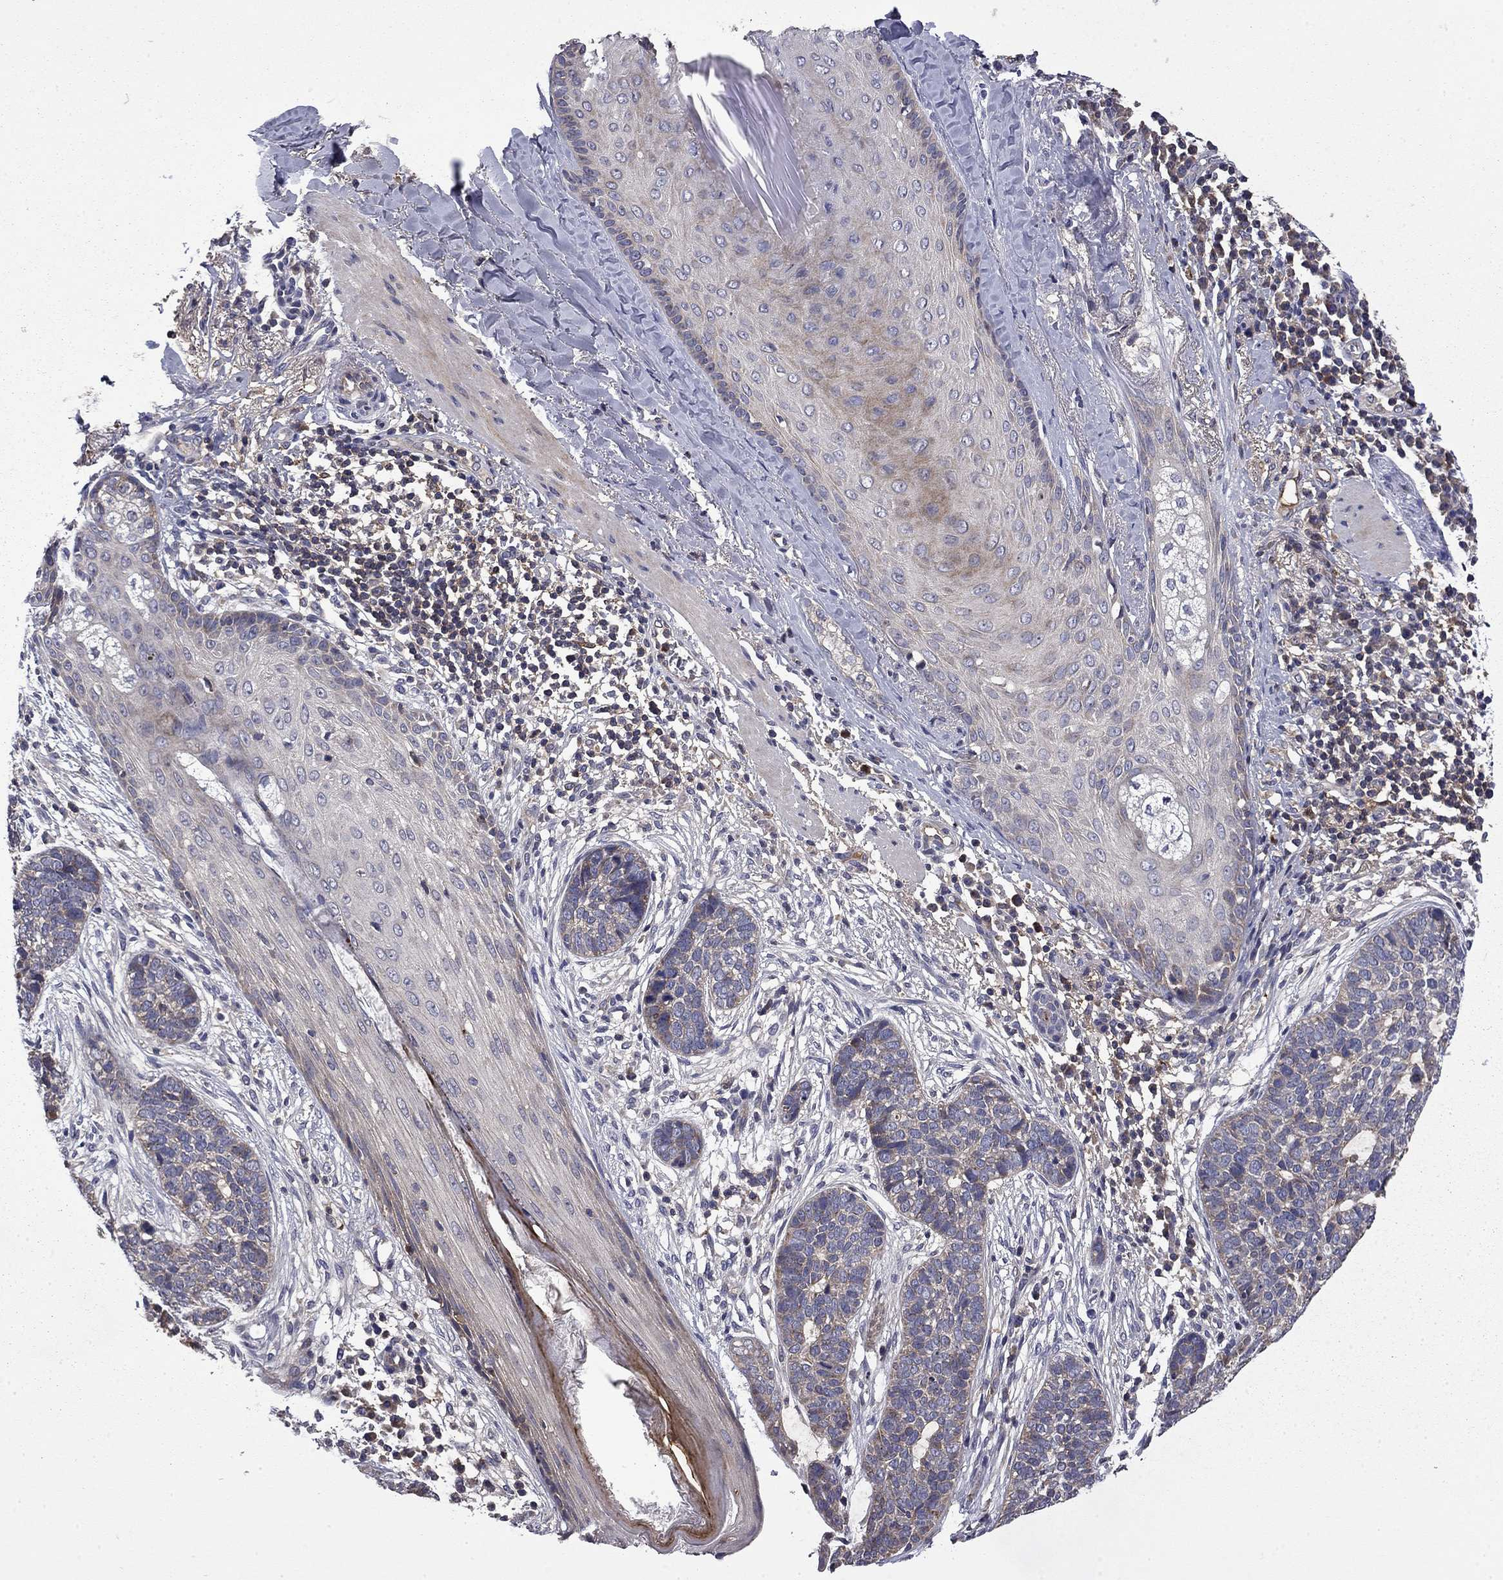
{"staining": {"intensity": "weak", "quantity": "<25%", "location": "cytoplasmic/membranous"}, "tissue": "skin cancer", "cell_type": "Tumor cells", "image_type": "cancer", "snomed": [{"axis": "morphology", "description": "Squamous cell carcinoma, NOS"}, {"axis": "topography", "description": "Skin"}], "caption": "IHC image of neoplastic tissue: human skin cancer stained with DAB (3,3'-diaminobenzidine) displays no significant protein expression in tumor cells.", "gene": "CEACAM7", "patient": {"sex": "male", "age": 88}}